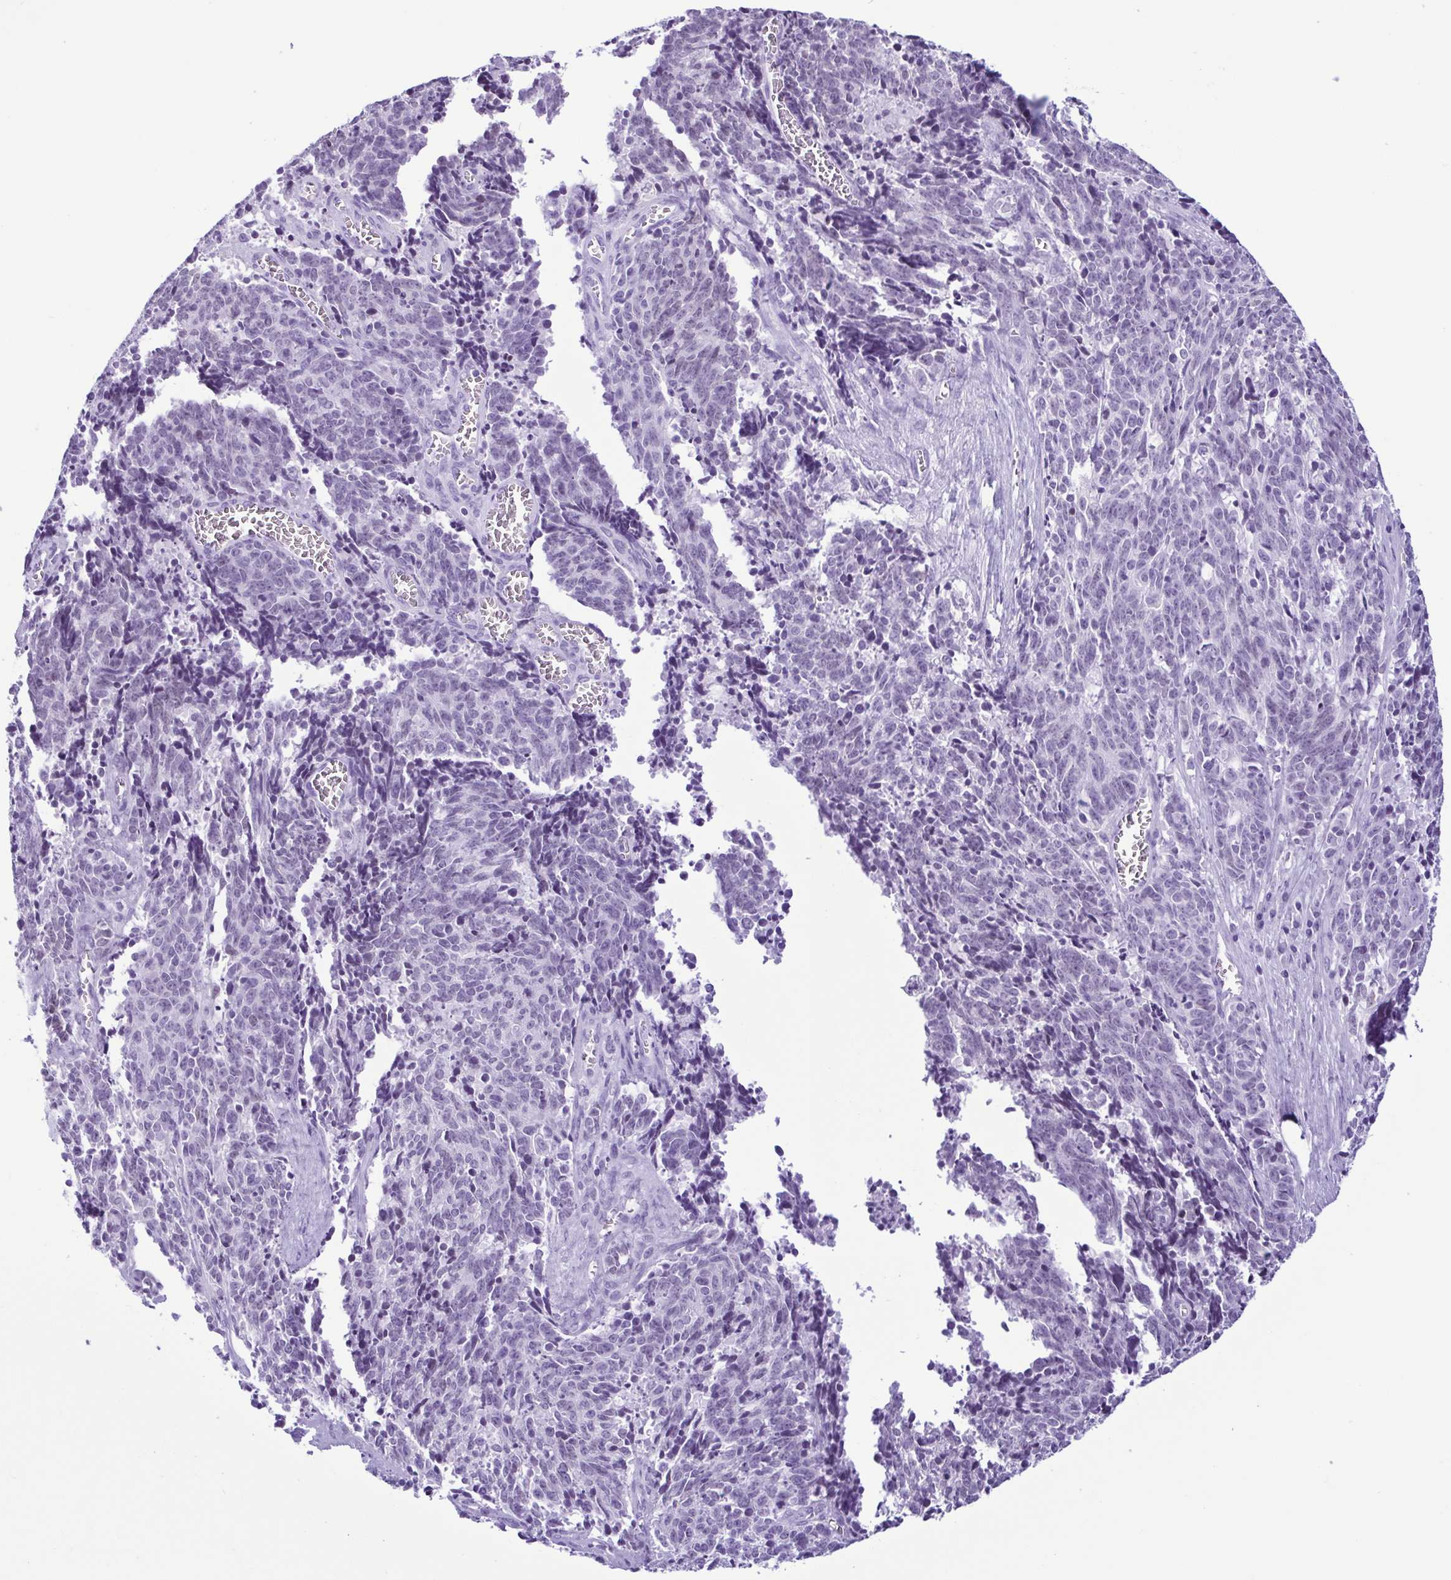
{"staining": {"intensity": "negative", "quantity": "none", "location": "none"}, "tissue": "cervical cancer", "cell_type": "Tumor cells", "image_type": "cancer", "snomed": [{"axis": "morphology", "description": "Squamous cell carcinoma, NOS"}, {"axis": "topography", "description": "Cervix"}], "caption": "Immunohistochemistry (IHC) photomicrograph of cervical cancer (squamous cell carcinoma) stained for a protein (brown), which demonstrates no expression in tumor cells.", "gene": "SPATA16", "patient": {"sex": "female", "age": 29}}